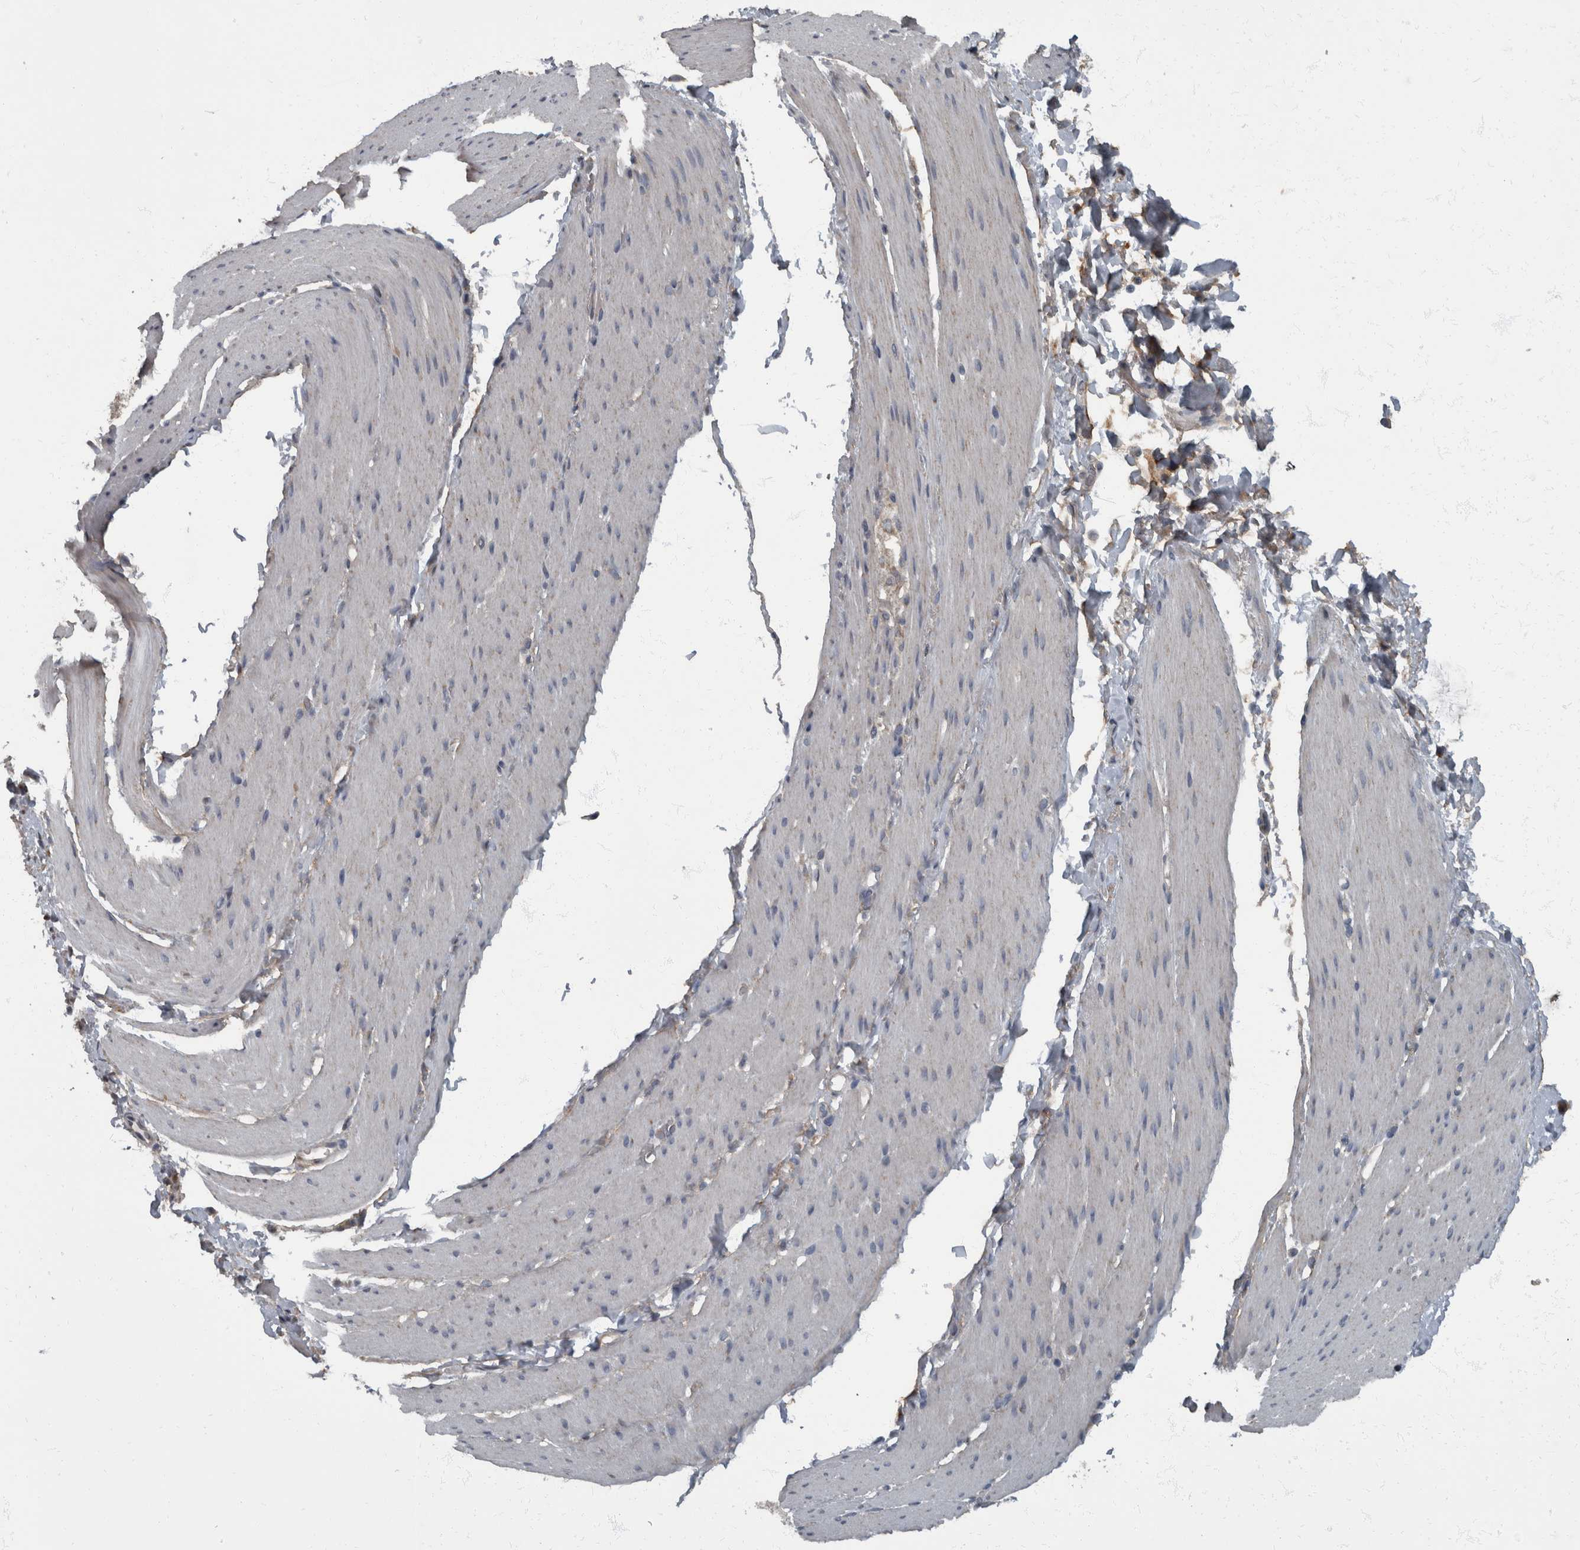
{"staining": {"intensity": "negative", "quantity": "none", "location": "none"}, "tissue": "smooth muscle", "cell_type": "Smooth muscle cells", "image_type": "normal", "snomed": [{"axis": "morphology", "description": "Normal tissue, NOS"}, {"axis": "topography", "description": "Smooth muscle"}, {"axis": "topography", "description": "Small intestine"}], "caption": "The immunohistochemistry histopathology image has no significant positivity in smooth muscle cells of smooth muscle. Brightfield microscopy of IHC stained with DAB (brown) and hematoxylin (blue), captured at high magnification.", "gene": "RABGGTB", "patient": {"sex": "female", "age": 84}}